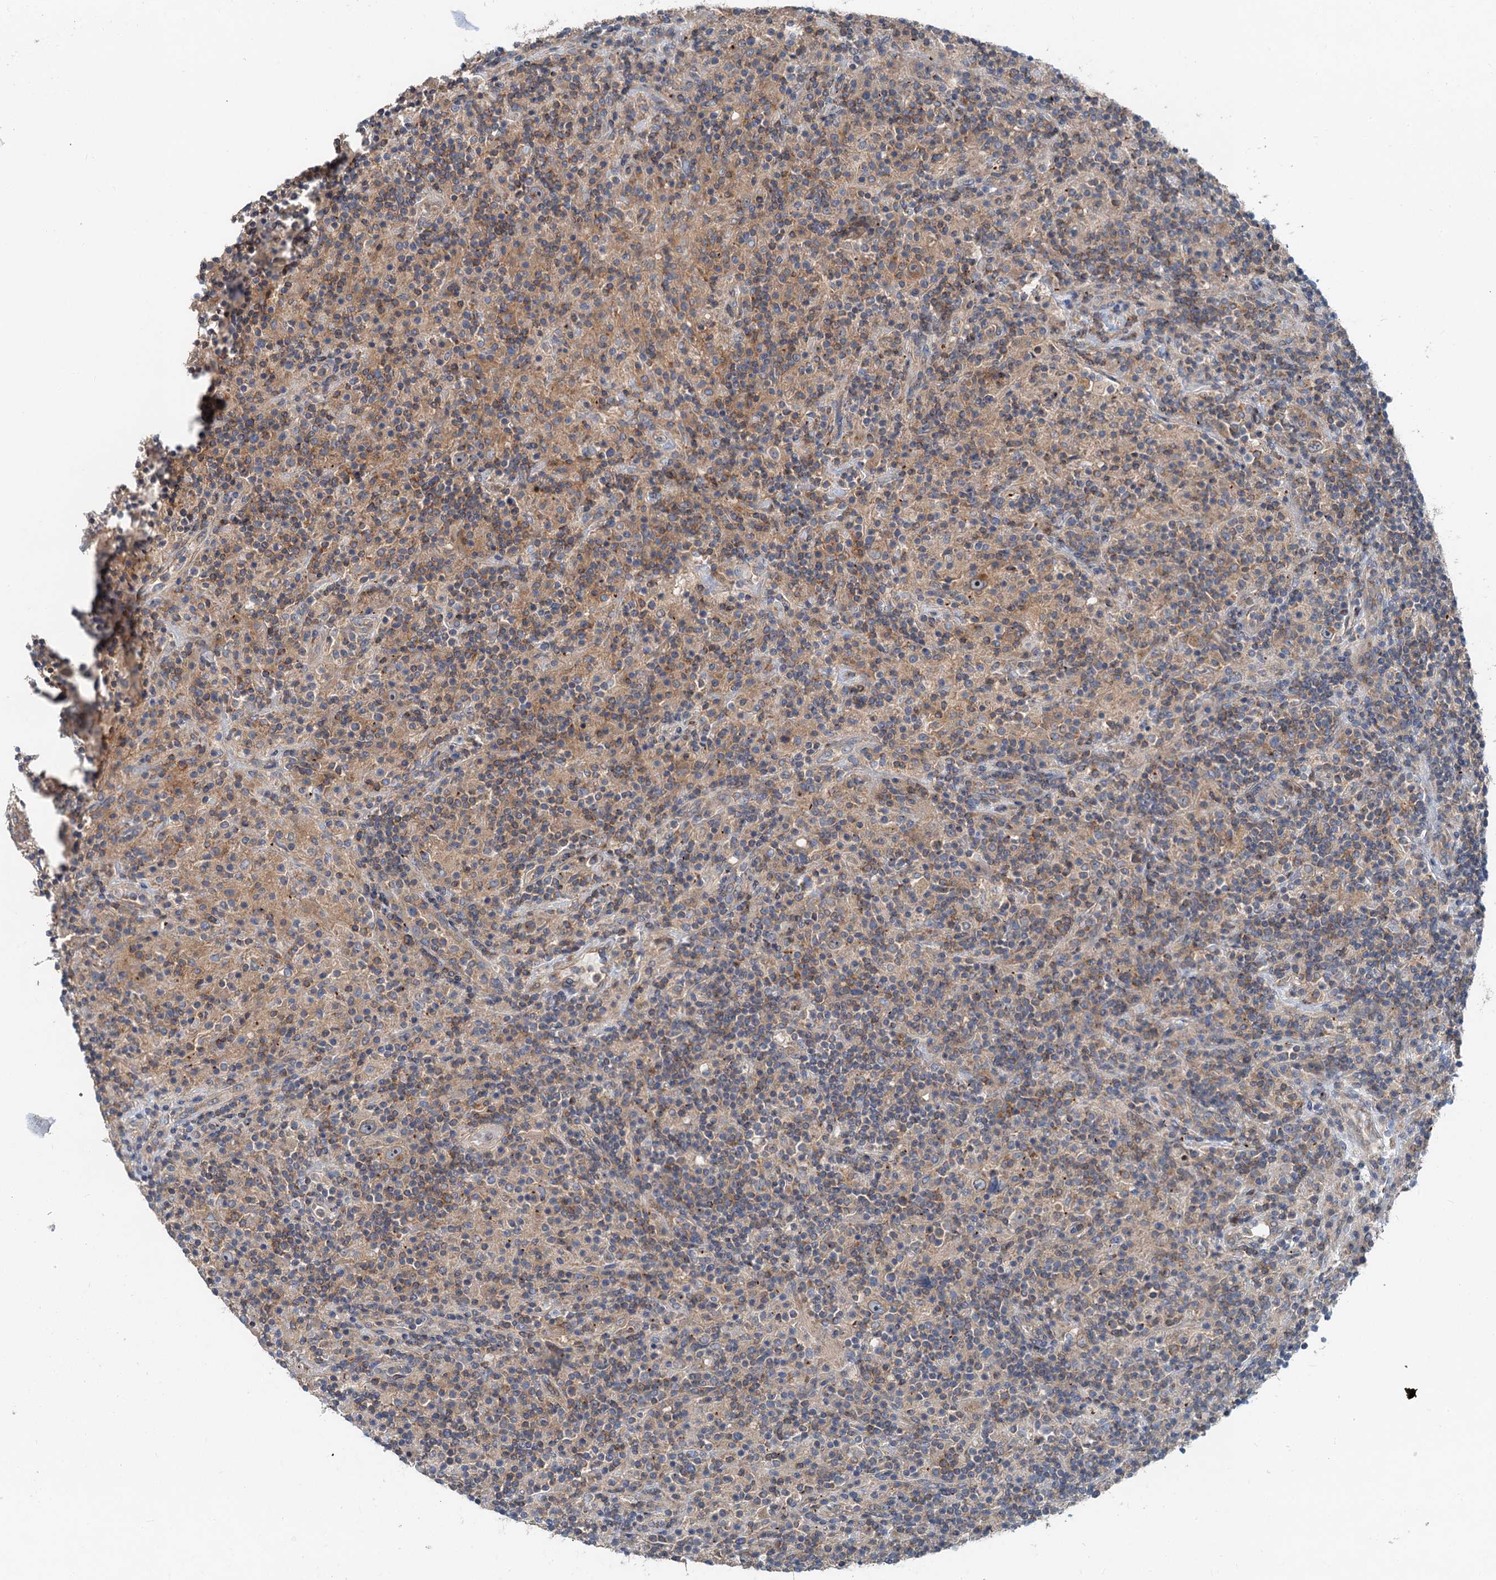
{"staining": {"intensity": "weak", "quantity": "25%-75%", "location": "cytoplasmic/membranous"}, "tissue": "lymphoma", "cell_type": "Tumor cells", "image_type": "cancer", "snomed": [{"axis": "morphology", "description": "Hodgkin's disease, NOS"}, {"axis": "topography", "description": "Lymph node"}], "caption": "An immunohistochemistry (IHC) image of neoplastic tissue is shown. Protein staining in brown labels weak cytoplasmic/membranous positivity in Hodgkin's disease within tumor cells.", "gene": "ANKRD26", "patient": {"sex": "male", "age": 70}}